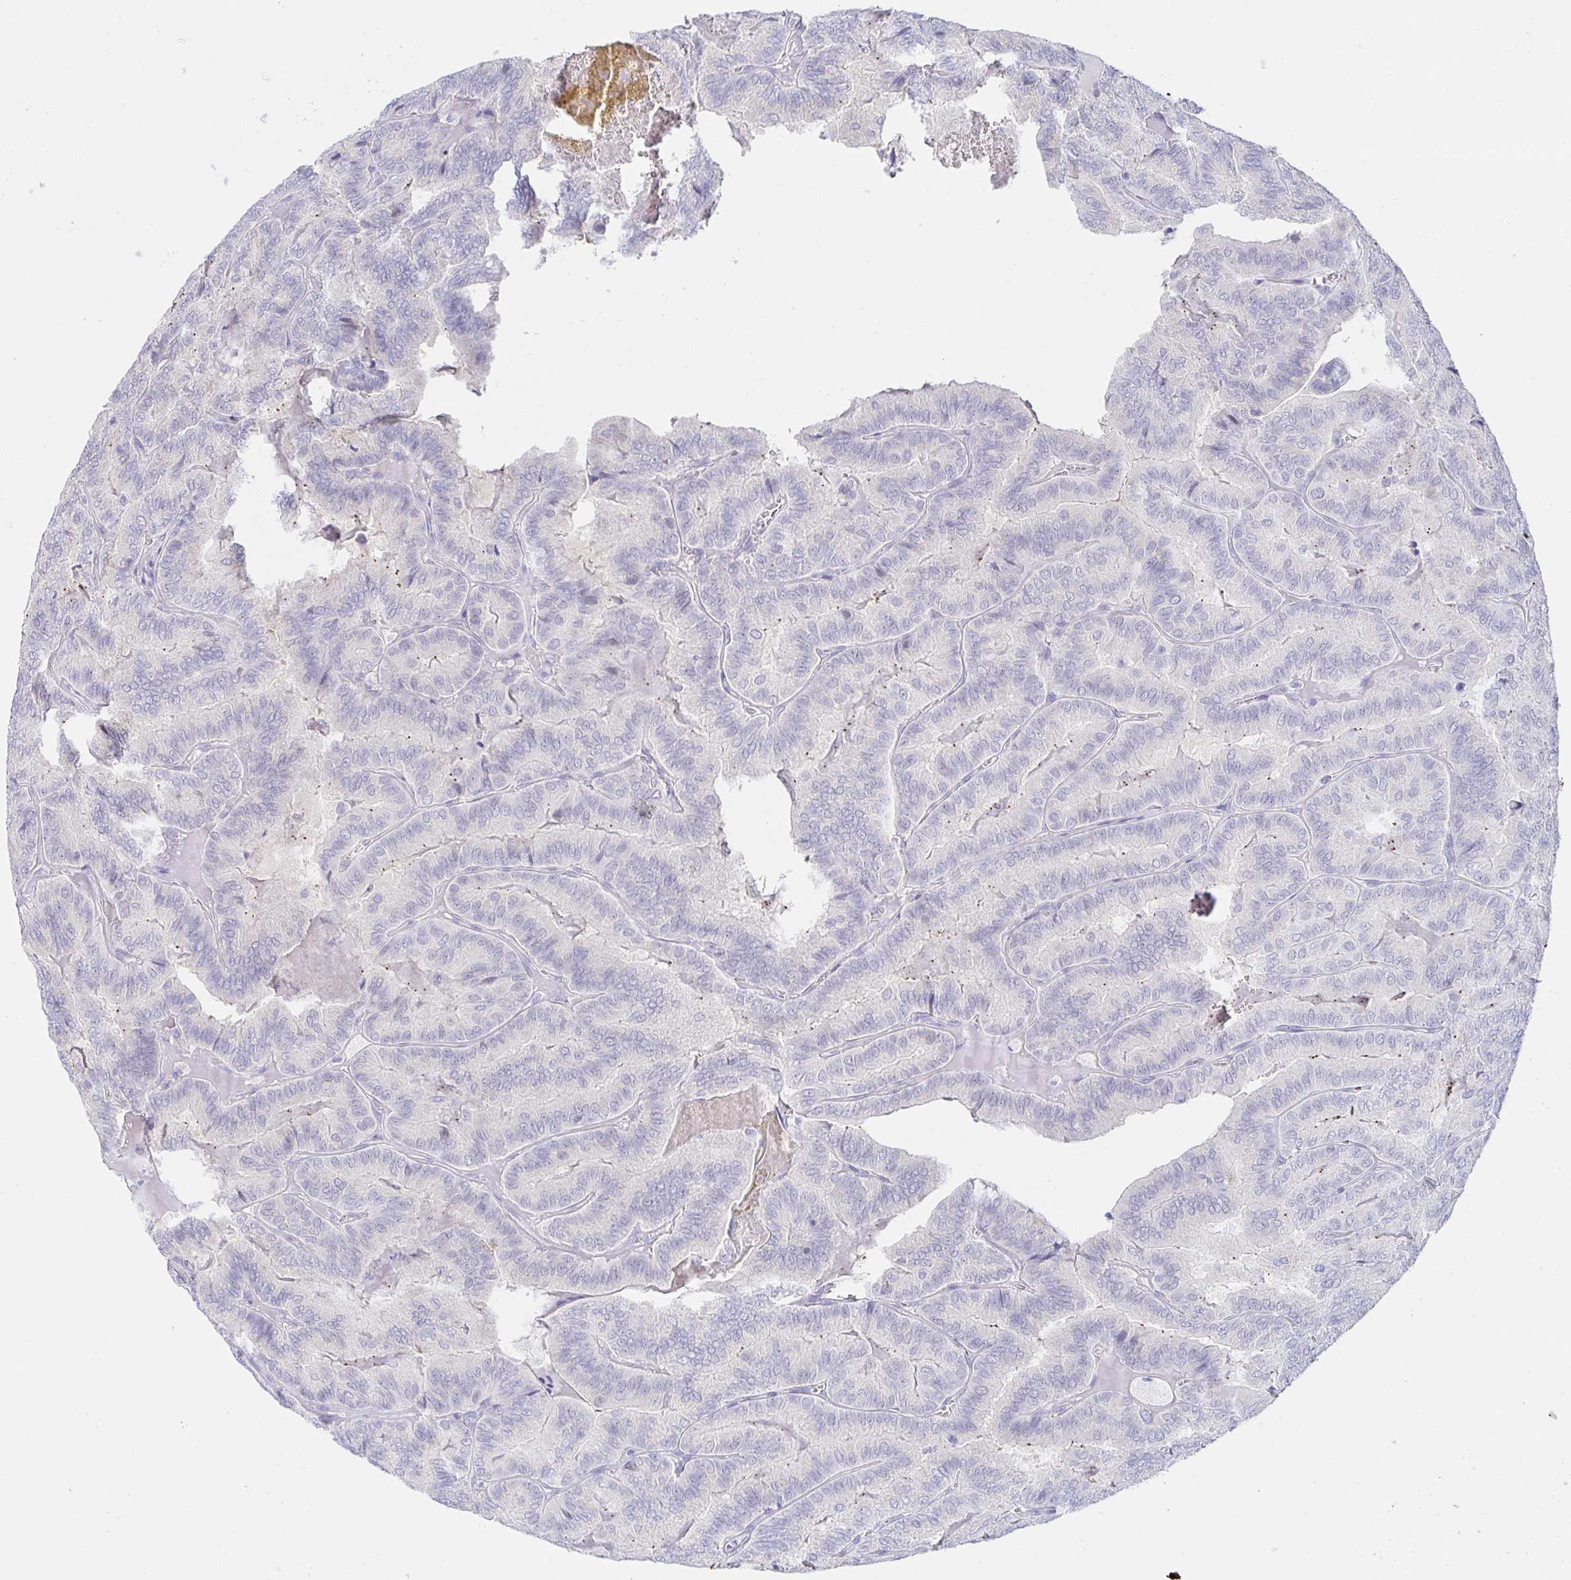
{"staining": {"intensity": "negative", "quantity": "none", "location": "none"}, "tissue": "thyroid cancer", "cell_type": "Tumor cells", "image_type": "cancer", "snomed": [{"axis": "morphology", "description": "Papillary adenocarcinoma, NOS"}, {"axis": "topography", "description": "Thyroid gland"}], "caption": "A photomicrograph of human thyroid cancer (papillary adenocarcinoma) is negative for staining in tumor cells. Brightfield microscopy of IHC stained with DAB (brown) and hematoxylin (blue), captured at high magnification.", "gene": "SIAH3", "patient": {"sex": "female", "age": 75}}